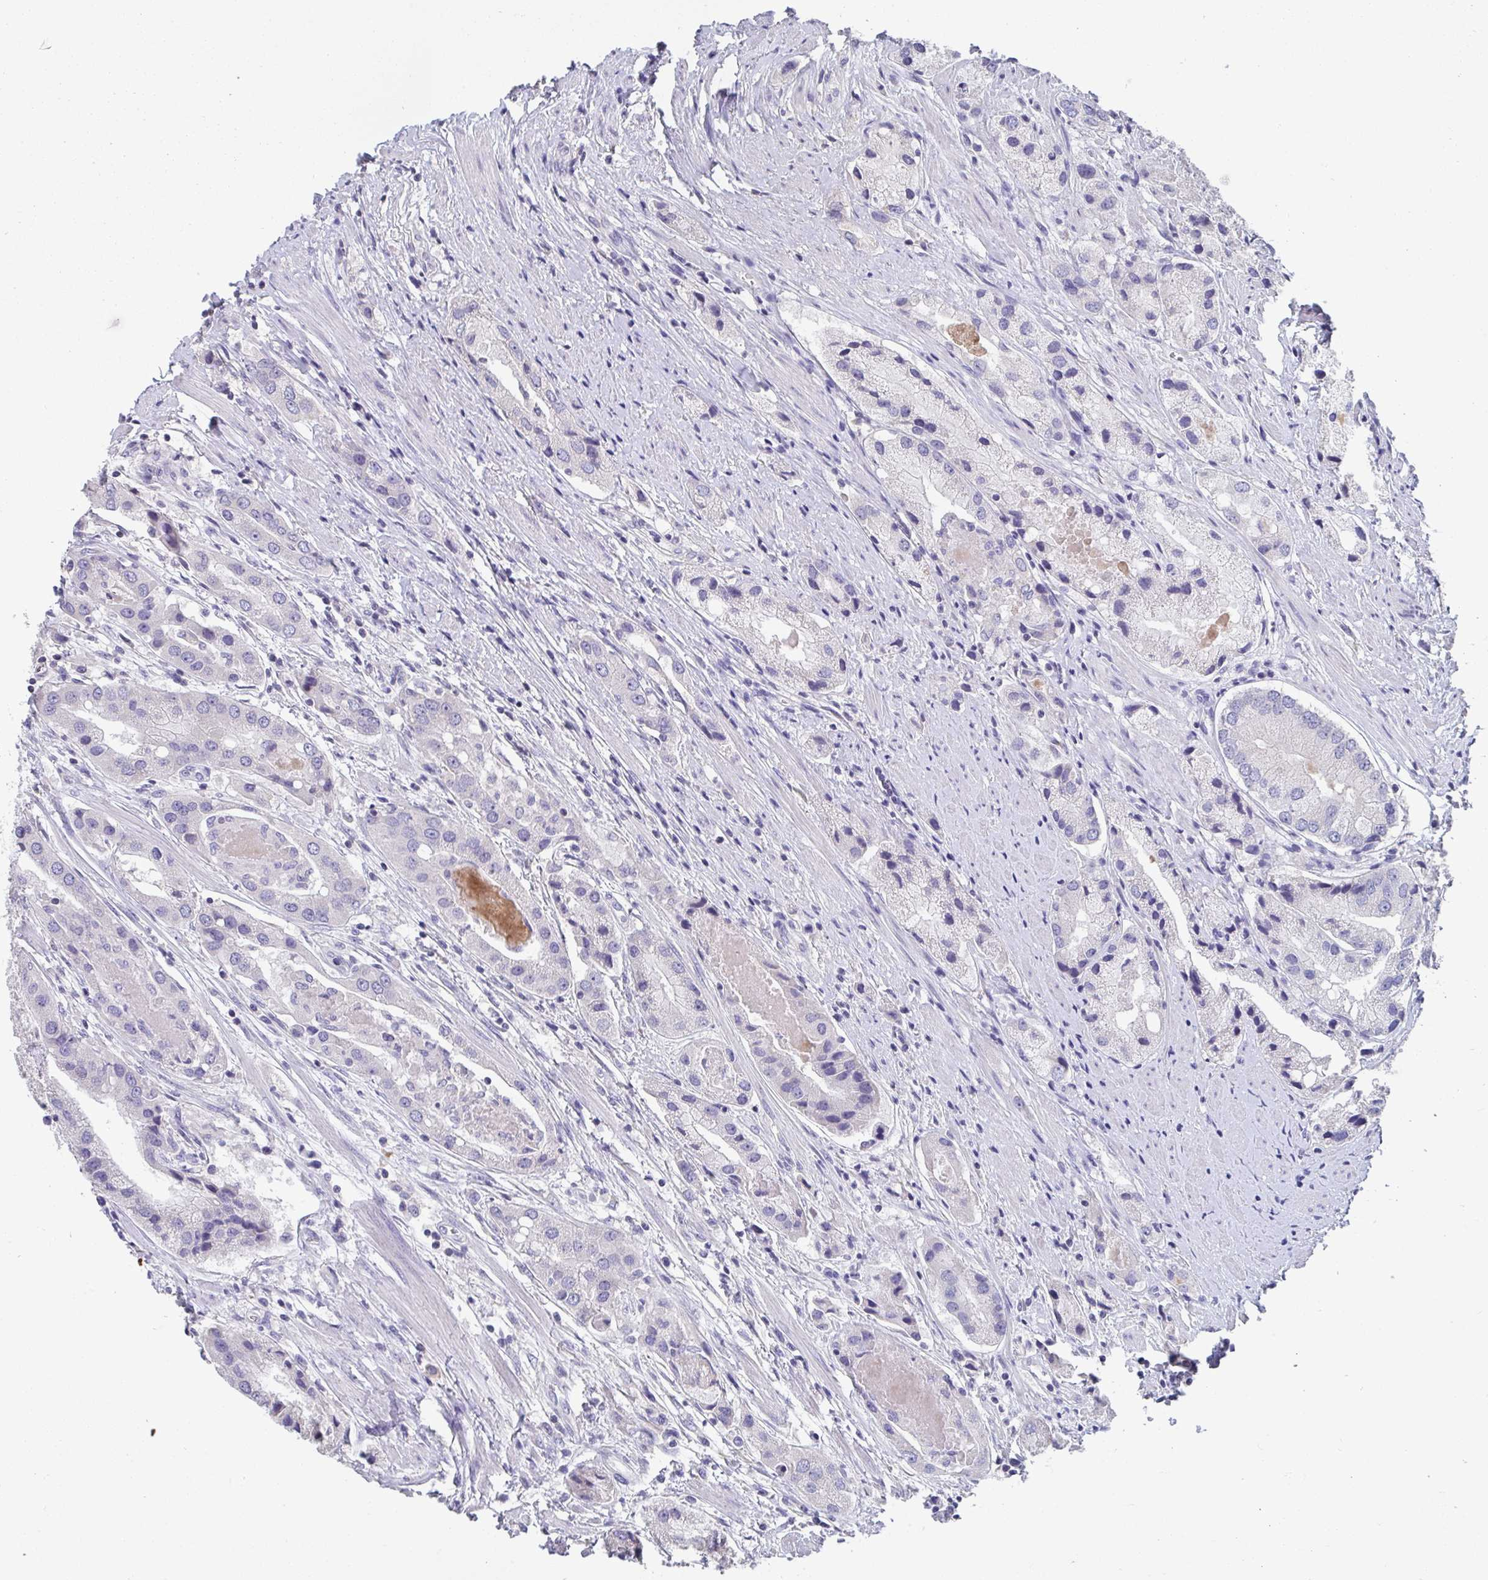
{"staining": {"intensity": "negative", "quantity": "none", "location": "none"}, "tissue": "prostate cancer", "cell_type": "Tumor cells", "image_type": "cancer", "snomed": [{"axis": "morphology", "description": "Adenocarcinoma, Low grade"}, {"axis": "topography", "description": "Prostate"}], "caption": "Immunohistochemistry (IHC) histopathology image of neoplastic tissue: human prostate cancer stained with DAB (3,3'-diaminobenzidine) displays no significant protein staining in tumor cells.", "gene": "LRRC58", "patient": {"sex": "male", "age": 69}}